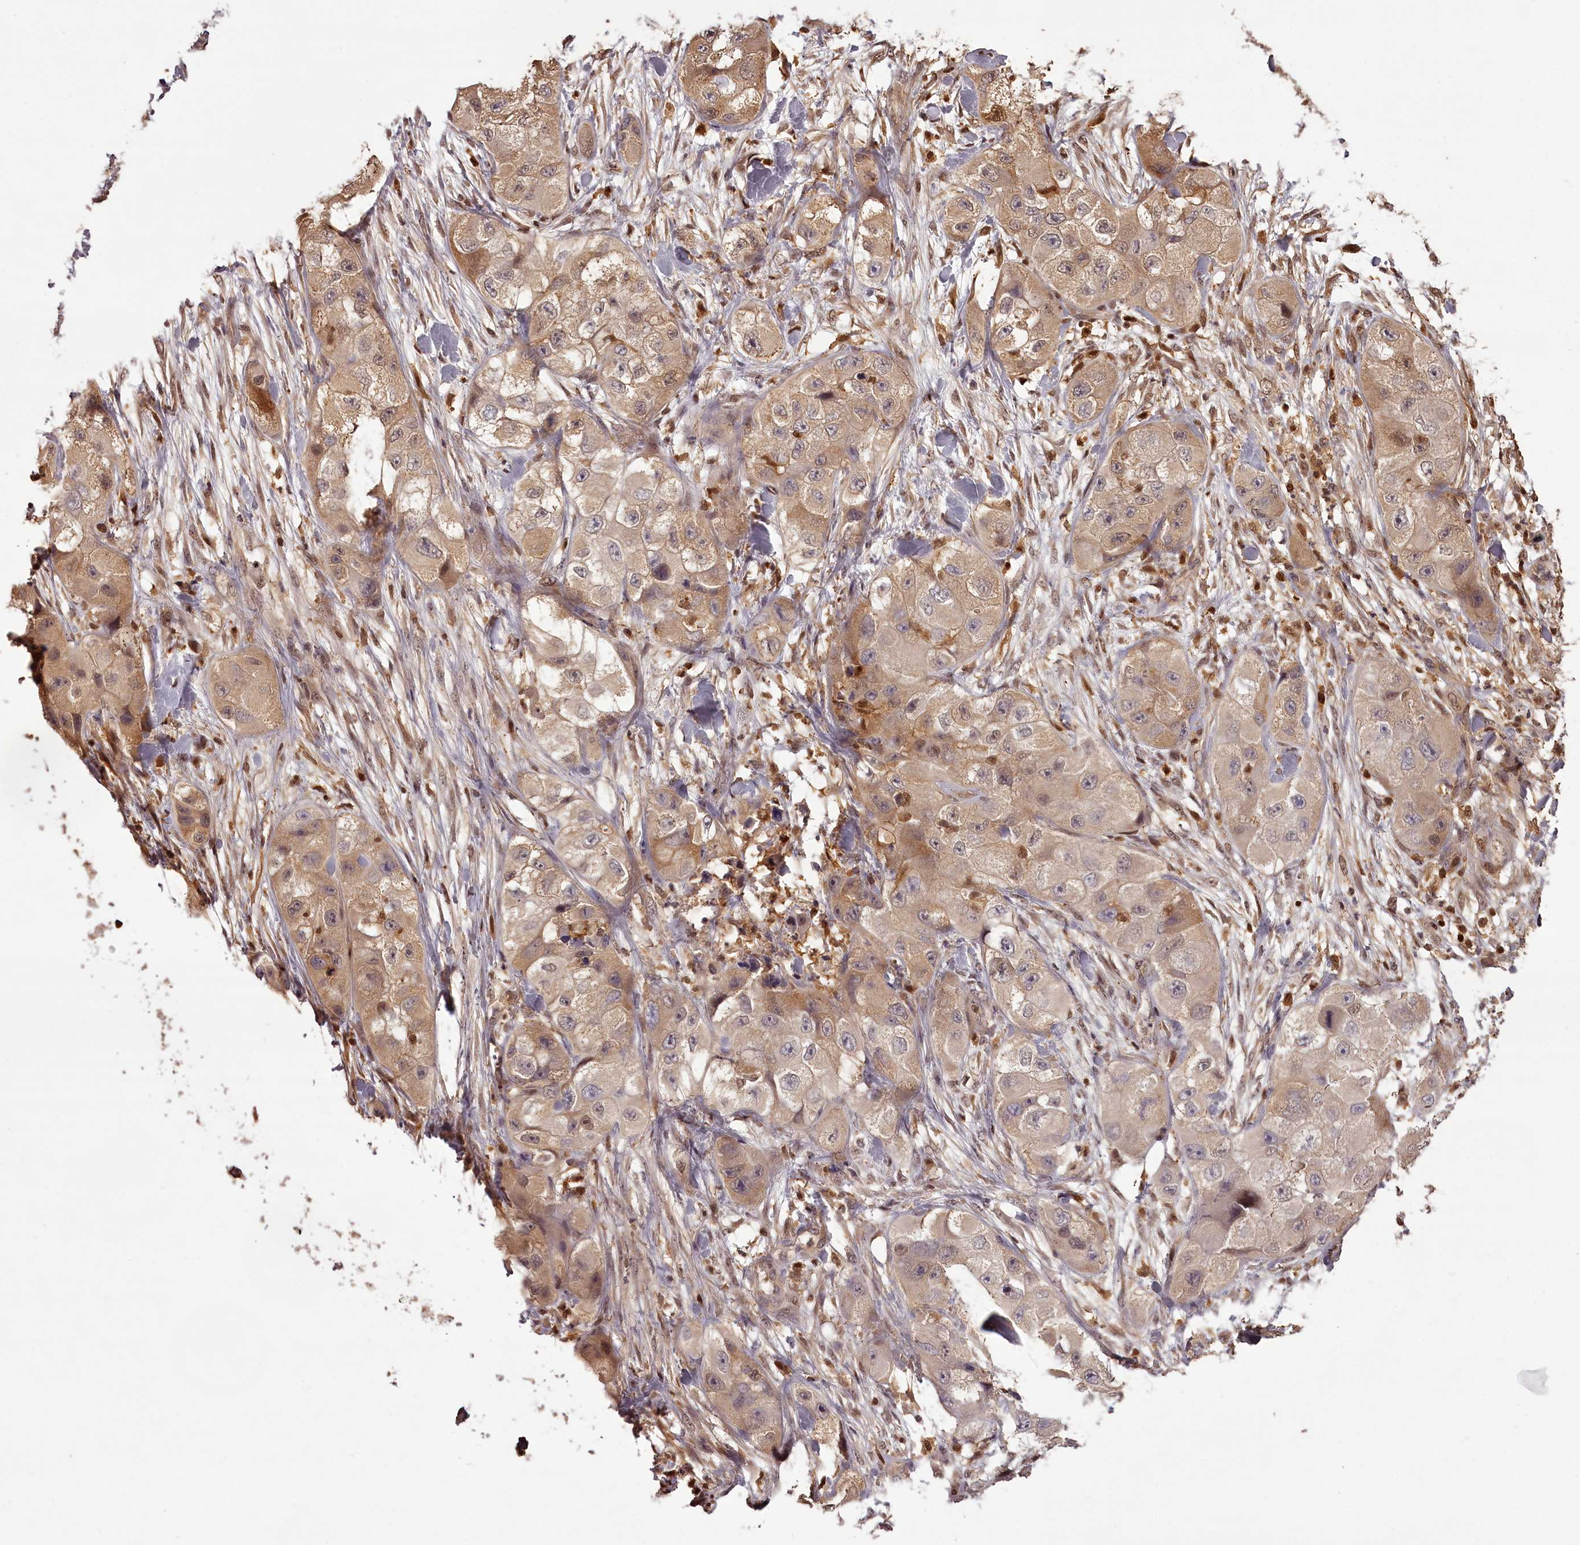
{"staining": {"intensity": "weak", "quantity": ">75%", "location": "cytoplasmic/membranous"}, "tissue": "skin cancer", "cell_type": "Tumor cells", "image_type": "cancer", "snomed": [{"axis": "morphology", "description": "Squamous cell carcinoma, NOS"}, {"axis": "topography", "description": "Skin"}, {"axis": "topography", "description": "Subcutis"}], "caption": "Immunohistochemistry (DAB) staining of human squamous cell carcinoma (skin) displays weak cytoplasmic/membranous protein staining in about >75% of tumor cells.", "gene": "NPRL2", "patient": {"sex": "male", "age": 73}}